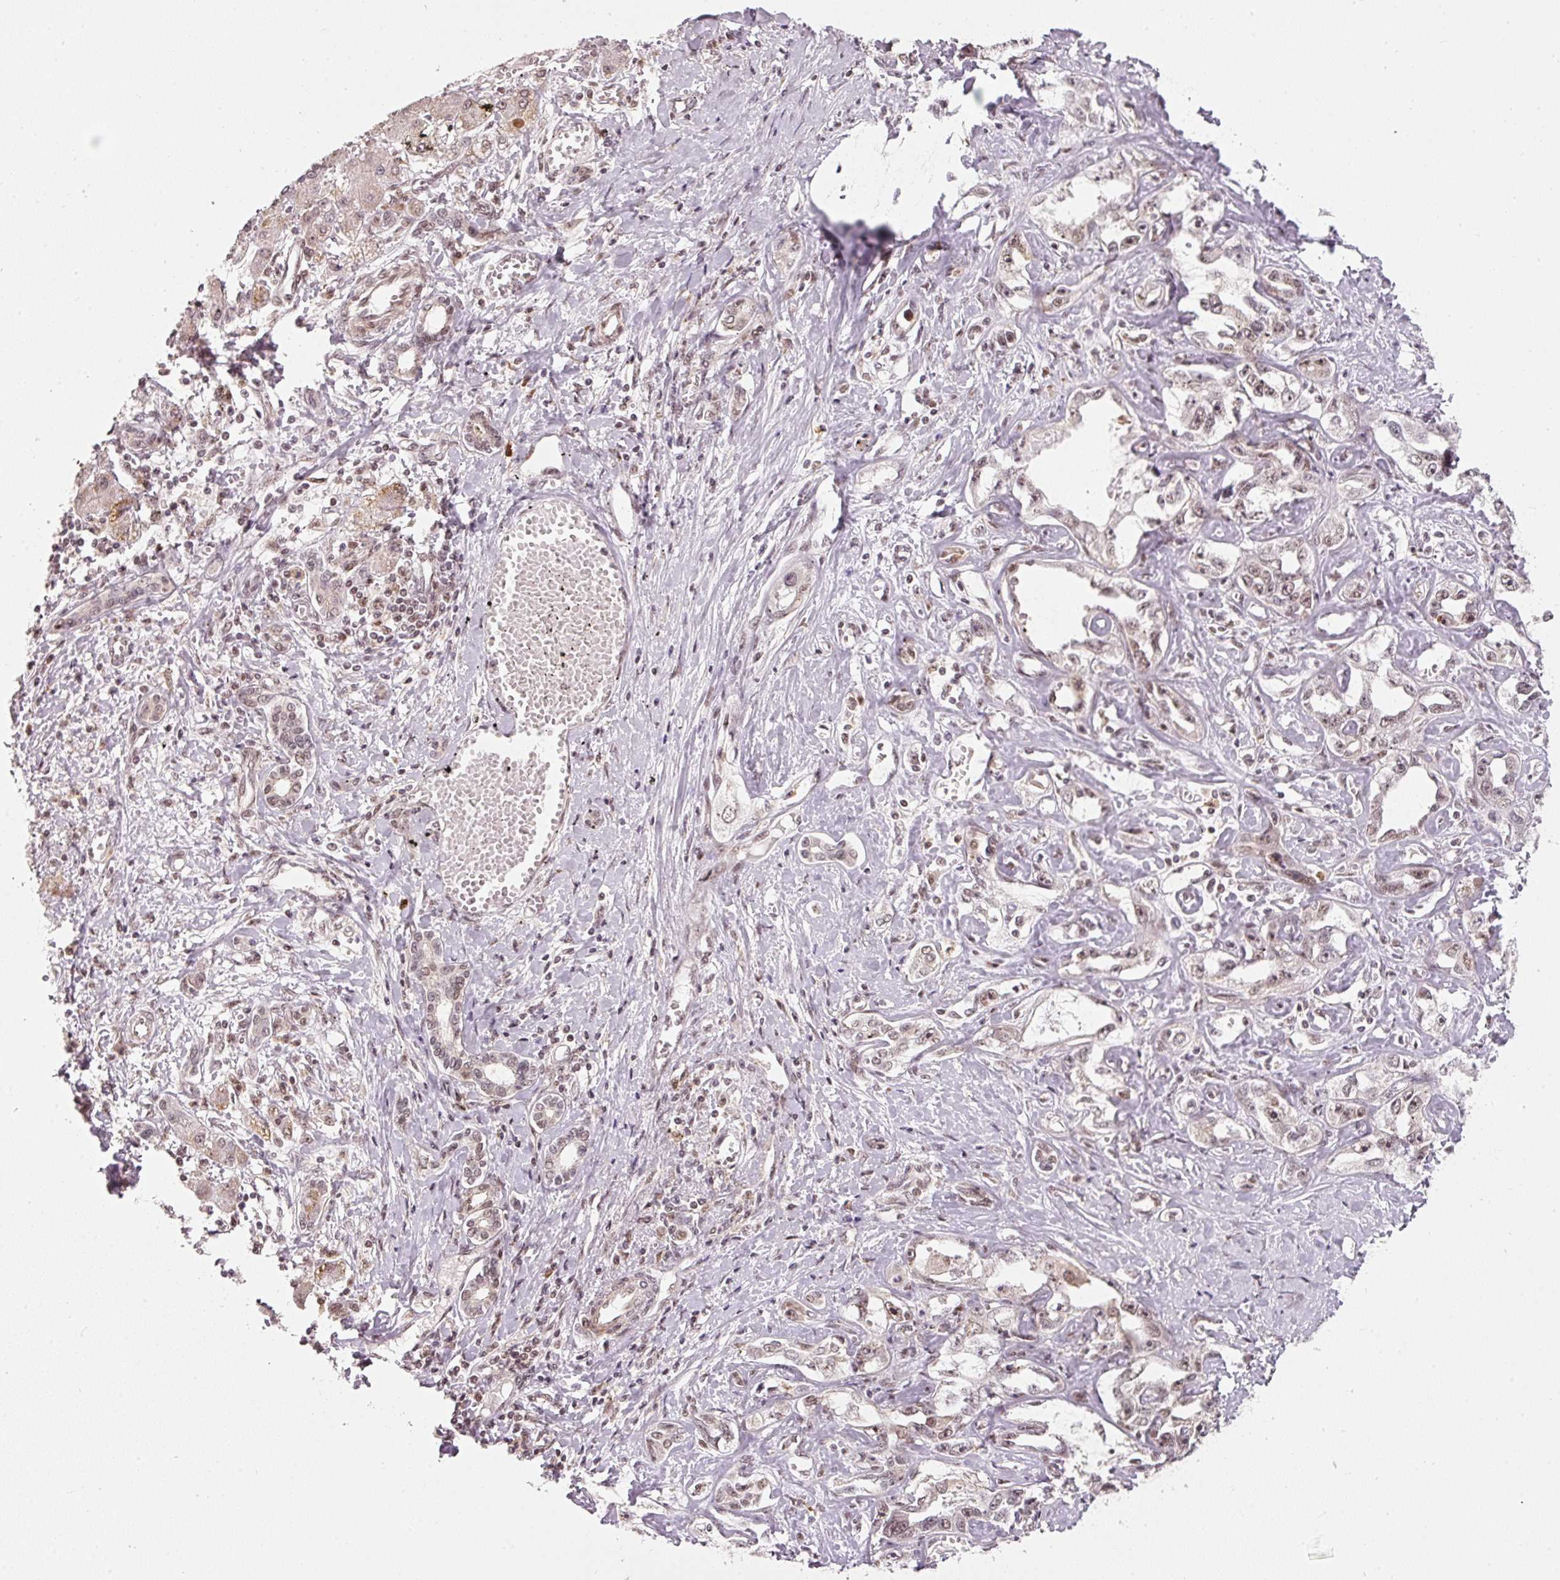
{"staining": {"intensity": "weak", "quantity": ">75%", "location": "nuclear"}, "tissue": "liver cancer", "cell_type": "Tumor cells", "image_type": "cancer", "snomed": [{"axis": "morphology", "description": "Cholangiocarcinoma"}, {"axis": "topography", "description": "Liver"}], "caption": "Immunohistochemistry of cholangiocarcinoma (liver) reveals low levels of weak nuclear expression in approximately >75% of tumor cells. The protein of interest is stained brown, and the nuclei are stained in blue (DAB (3,3'-diaminobenzidine) IHC with brightfield microscopy, high magnification).", "gene": "THOC6", "patient": {"sex": "male", "age": 59}}